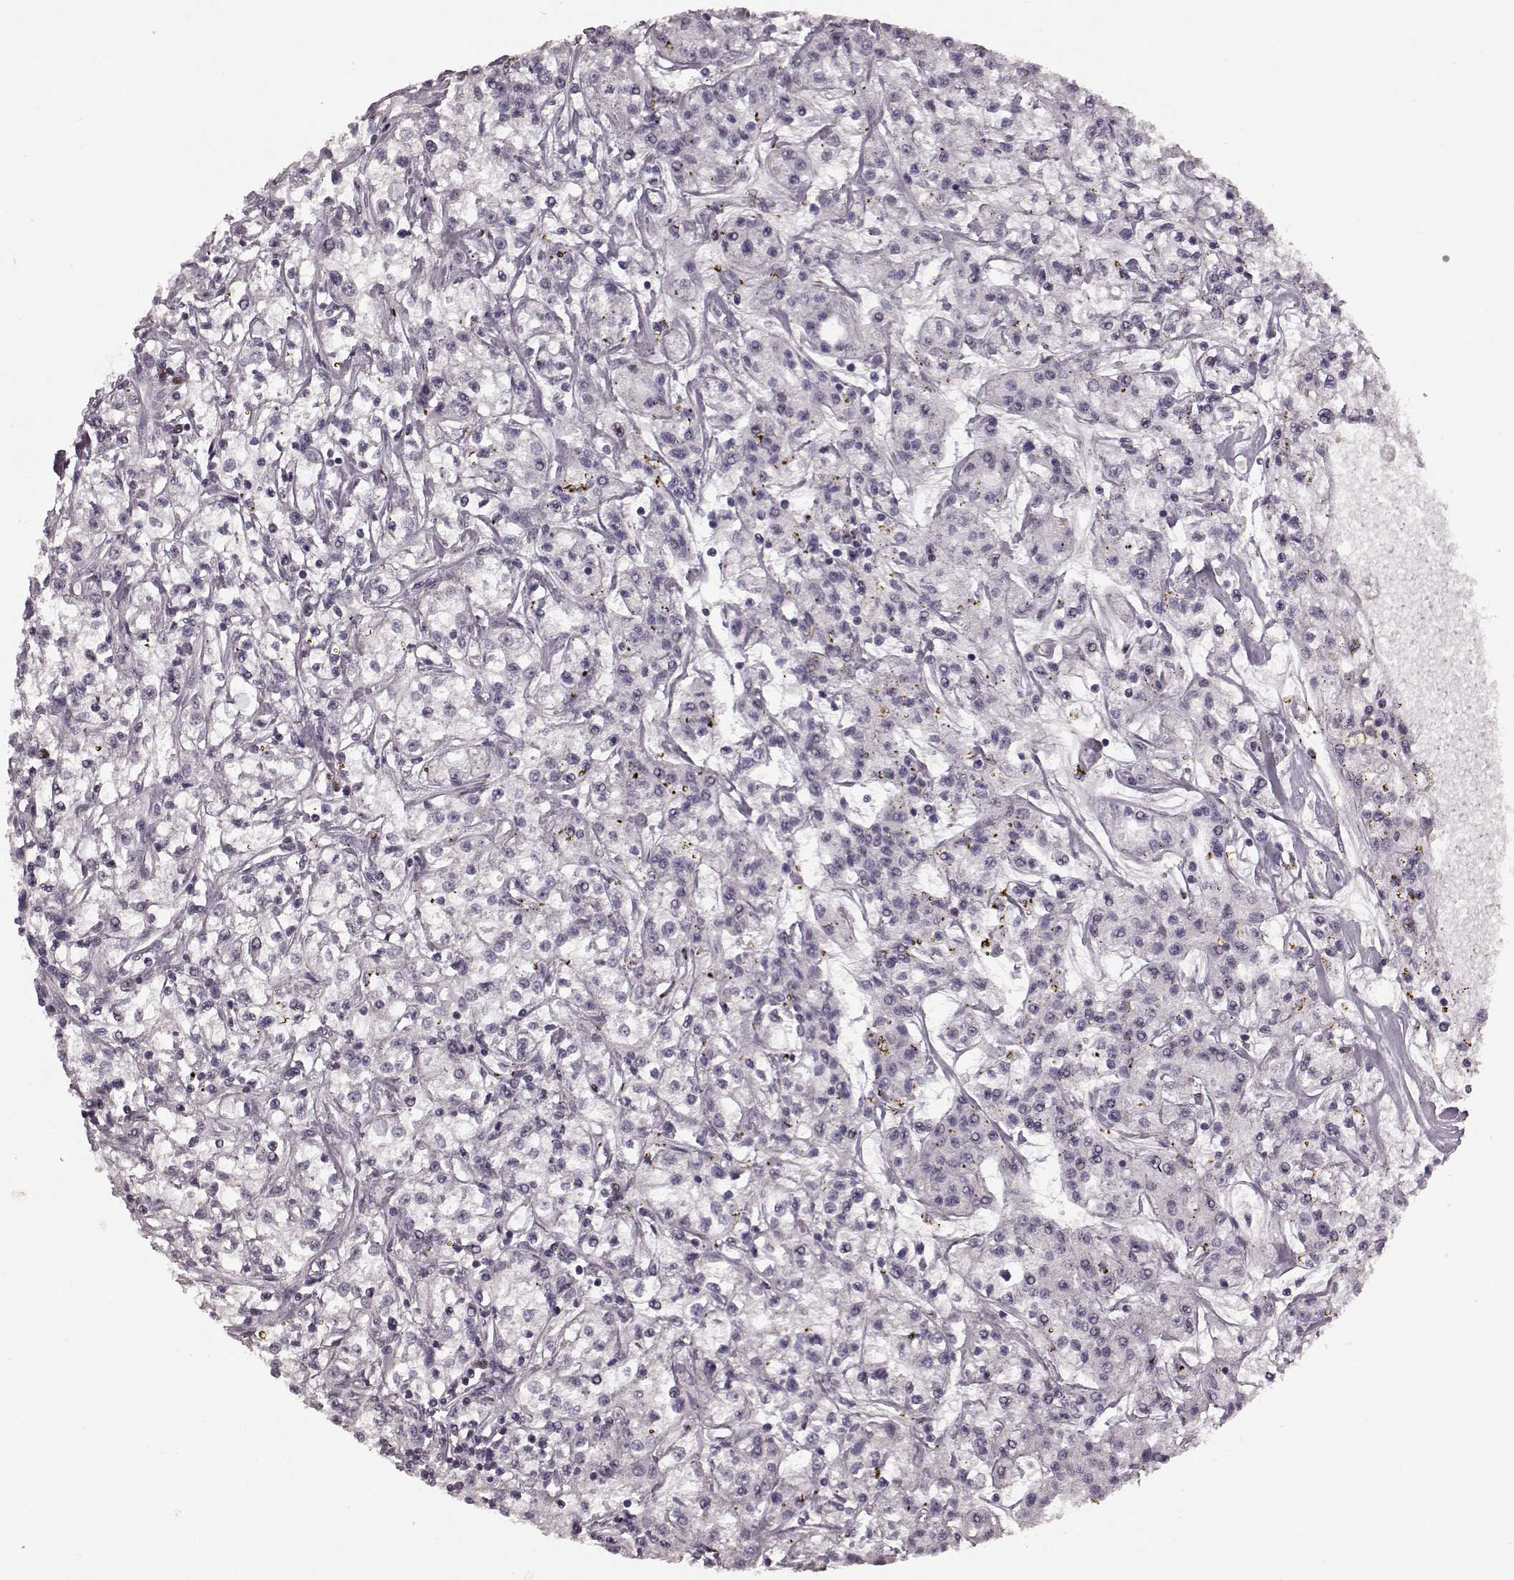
{"staining": {"intensity": "negative", "quantity": "none", "location": "none"}, "tissue": "renal cancer", "cell_type": "Tumor cells", "image_type": "cancer", "snomed": [{"axis": "morphology", "description": "Adenocarcinoma, NOS"}, {"axis": "topography", "description": "Kidney"}], "caption": "A high-resolution histopathology image shows immunohistochemistry (IHC) staining of renal cancer (adenocarcinoma), which displays no significant positivity in tumor cells. (IHC, brightfield microscopy, high magnification).", "gene": "CCNA2", "patient": {"sex": "female", "age": 59}}